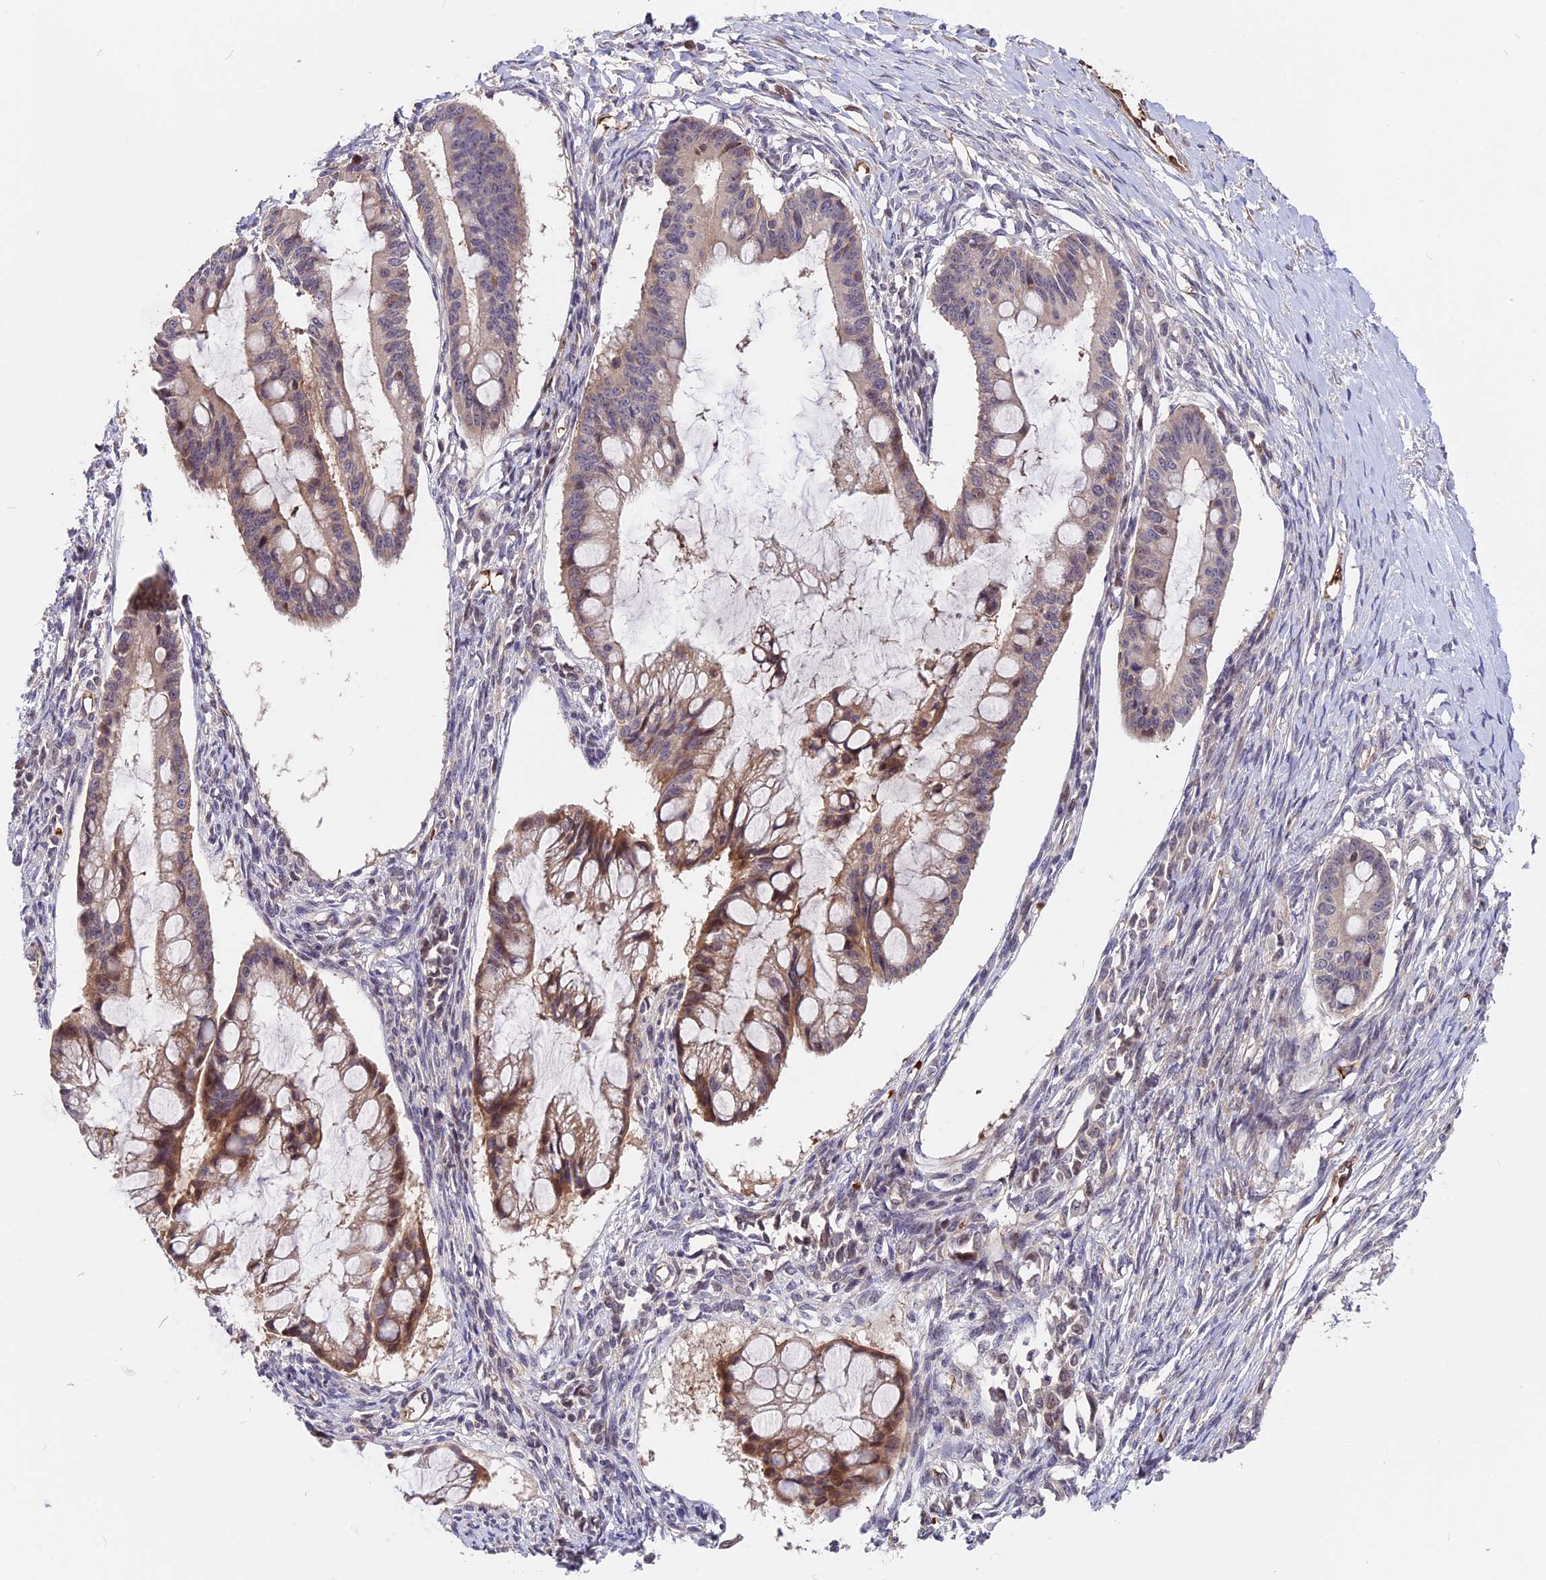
{"staining": {"intensity": "moderate", "quantity": "<25%", "location": "cytoplasmic/membranous,nuclear"}, "tissue": "ovarian cancer", "cell_type": "Tumor cells", "image_type": "cancer", "snomed": [{"axis": "morphology", "description": "Cystadenocarcinoma, mucinous, NOS"}, {"axis": "topography", "description": "Ovary"}], "caption": "Ovarian cancer was stained to show a protein in brown. There is low levels of moderate cytoplasmic/membranous and nuclear positivity in approximately <25% of tumor cells.", "gene": "ZC3H10", "patient": {"sex": "female", "age": 73}}